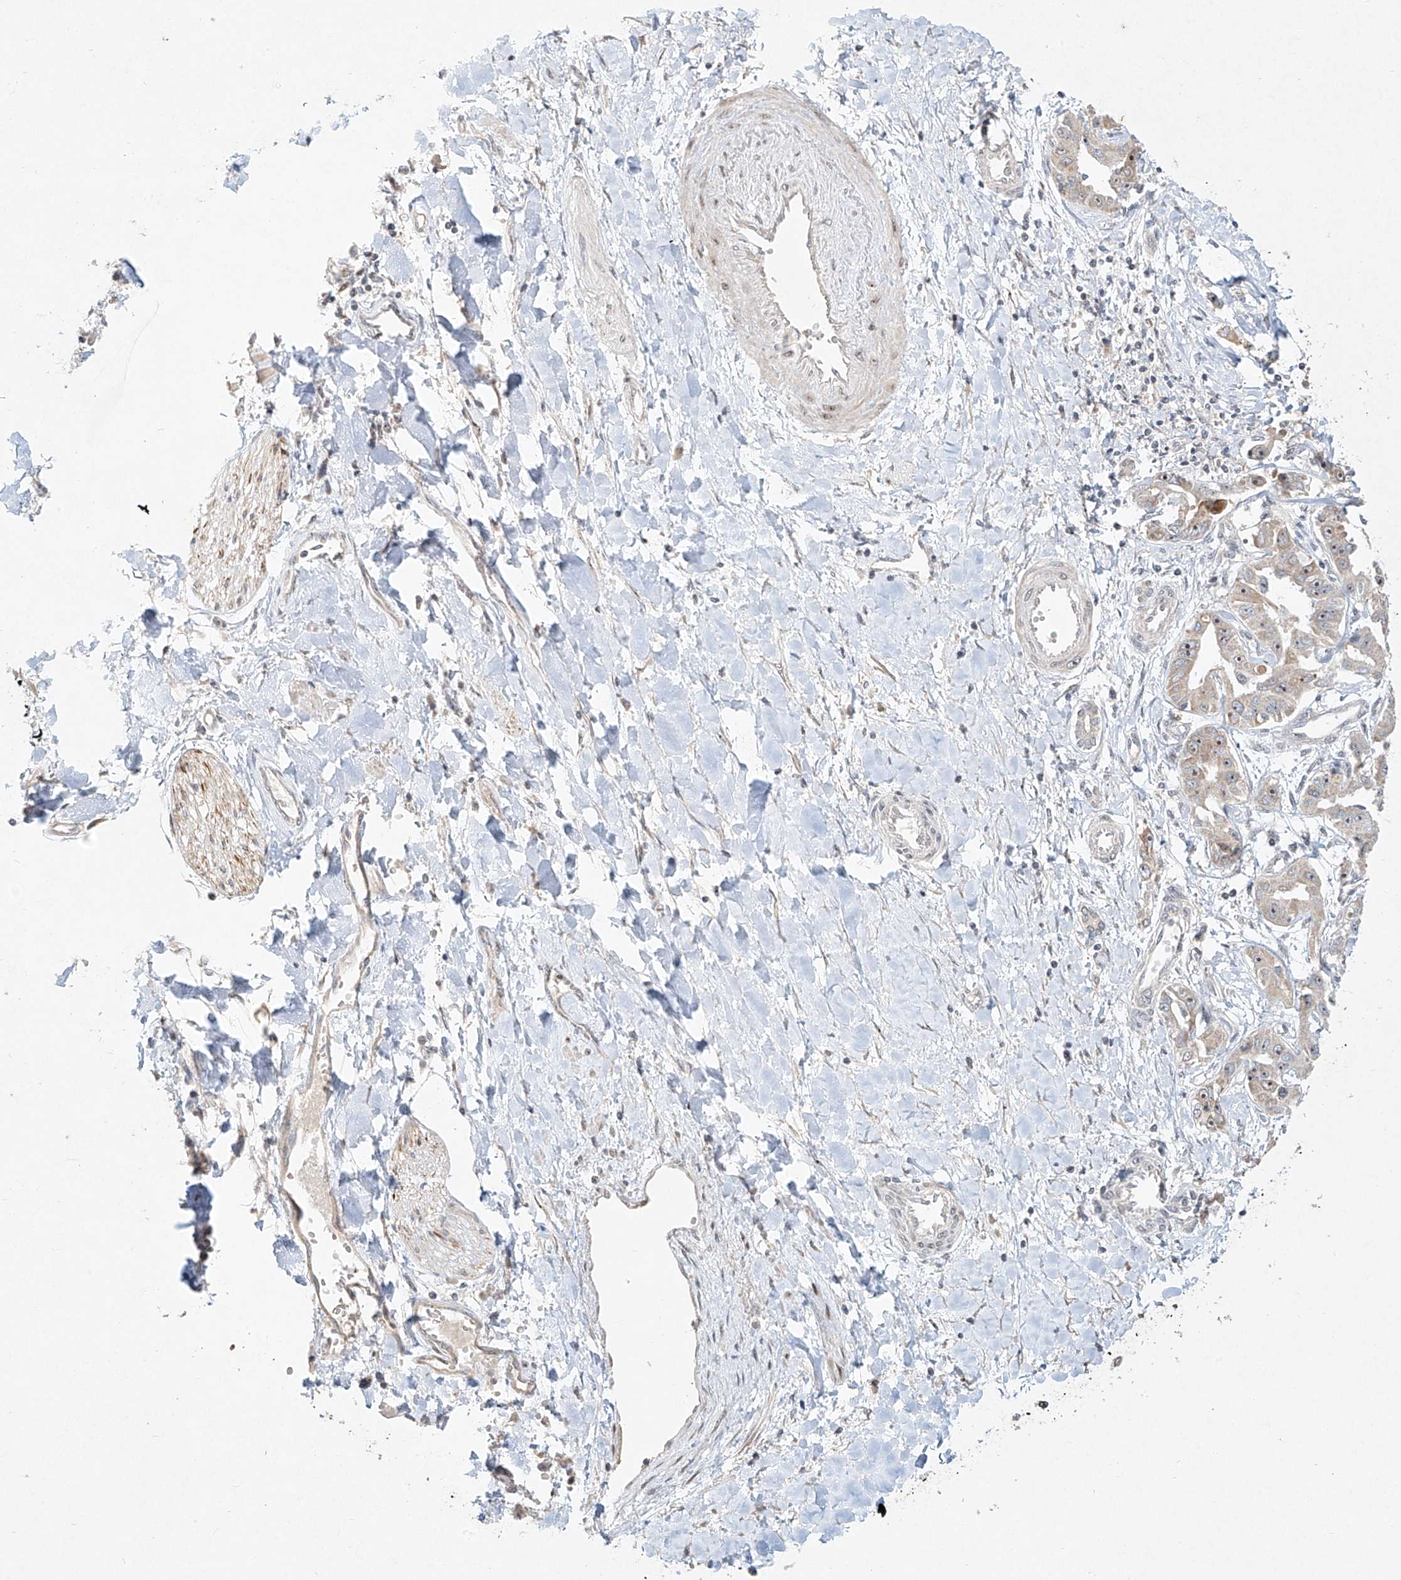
{"staining": {"intensity": "weak", "quantity": "<25%", "location": "nuclear"}, "tissue": "liver cancer", "cell_type": "Tumor cells", "image_type": "cancer", "snomed": [{"axis": "morphology", "description": "Cholangiocarcinoma"}, {"axis": "topography", "description": "Liver"}], "caption": "This micrograph is of liver cancer (cholangiocarcinoma) stained with IHC to label a protein in brown with the nuclei are counter-stained blue. There is no positivity in tumor cells. (DAB immunohistochemistry (IHC), high magnification).", "gene": "TASP1", "patient": {"sex": "male", "age": 59}}